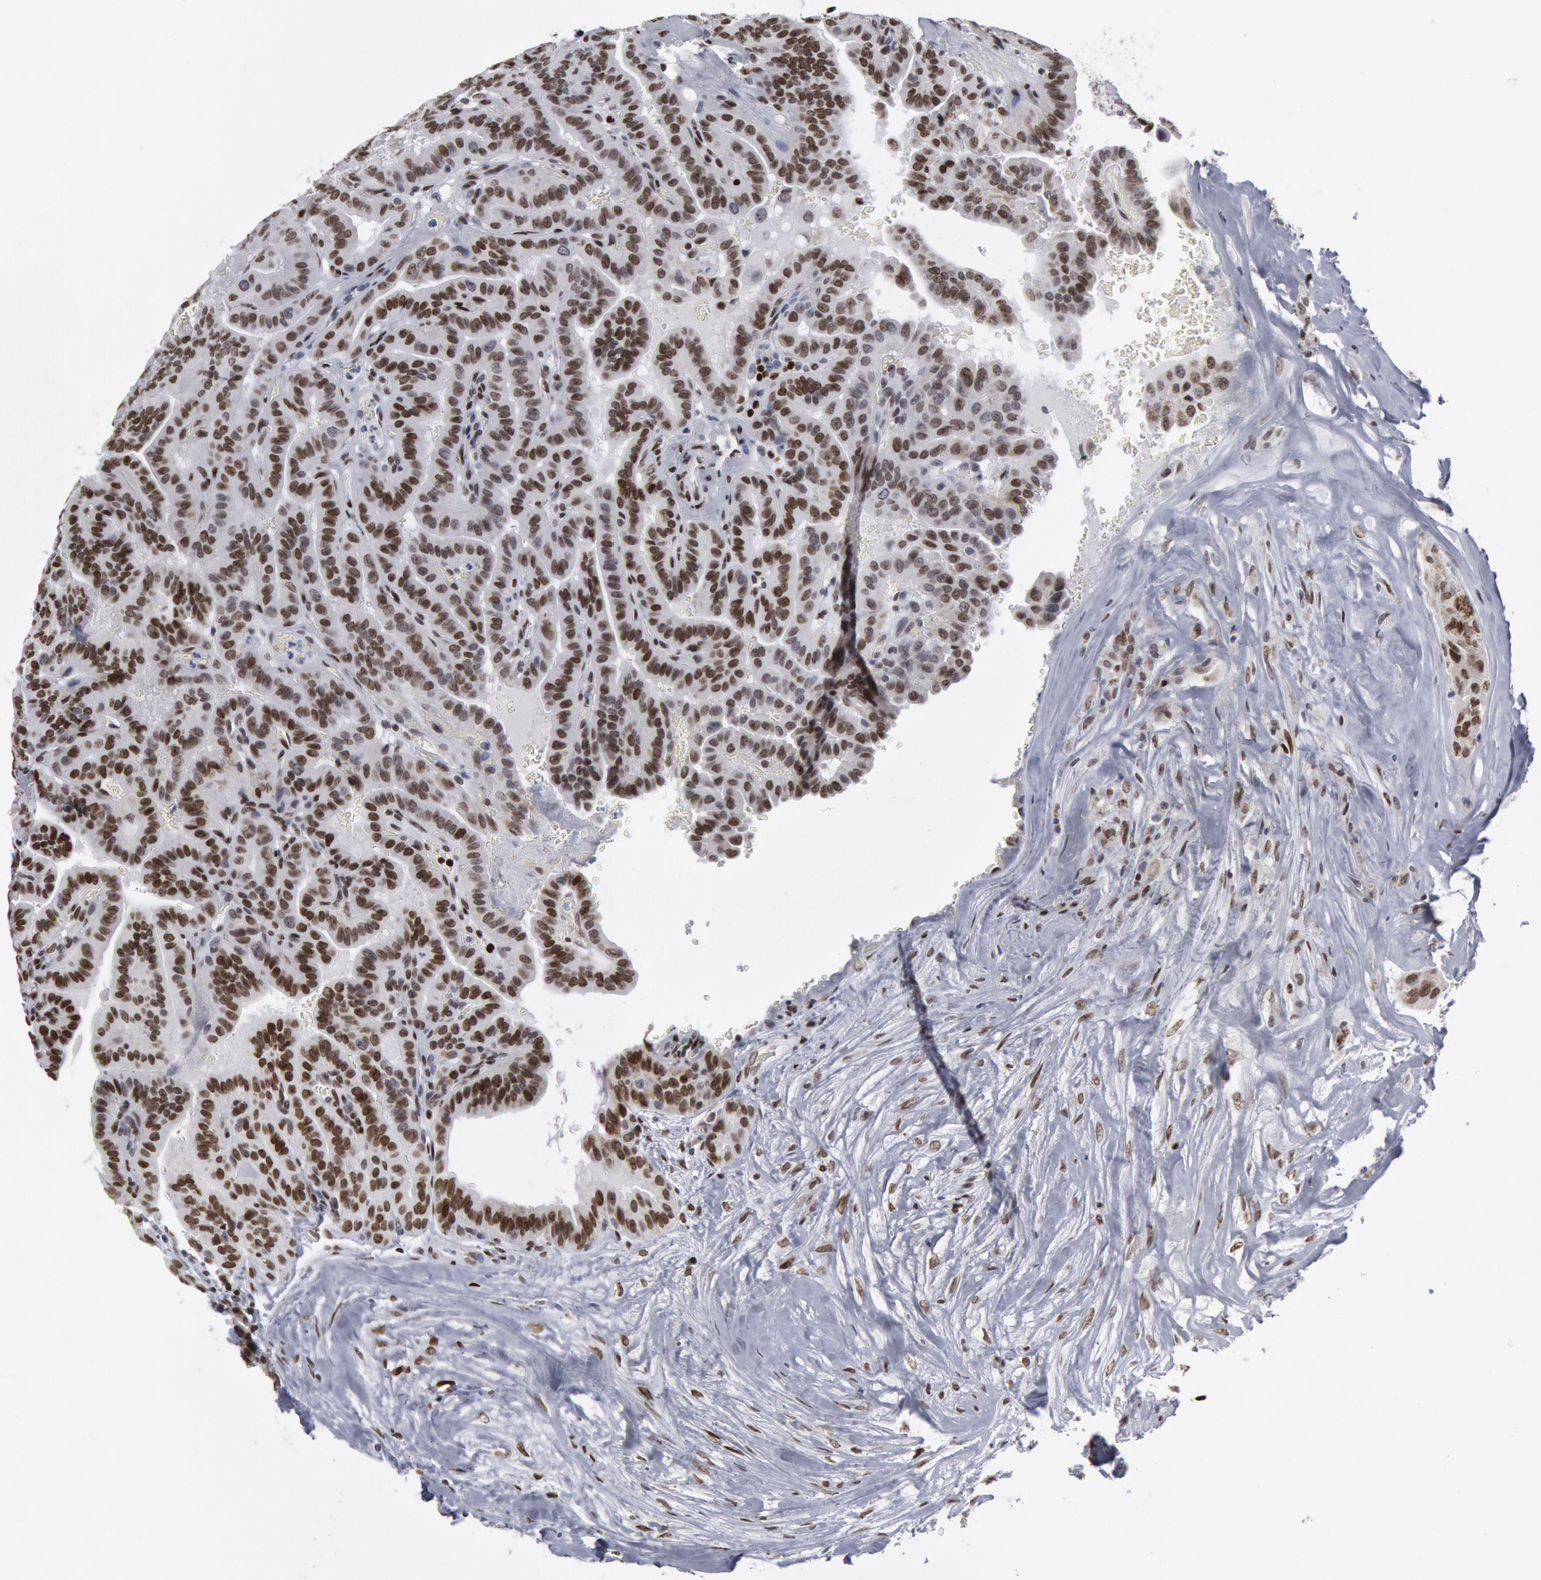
{"staining": {"intensity": "moderate", "quantity": ">75%", "location": "nuclear"}, "tissue": "thyroid cancer", "cell_type": "Tumor cells", "image_type": "cancer", "snomed": [{"axis": "morphology", "description": "Papillary adenocarcinoma, NOS"}, {"axis": "topography", "description": "Thyroid gland"}], "caption": "A photomicrograph showing moderate nuclear staining in about >75% of tumor cells in thyroid cancer, as visualized by brown immunohistochemical staining.", "gene": "MECP2", "patient": {"sex": "male", "age": 87}}